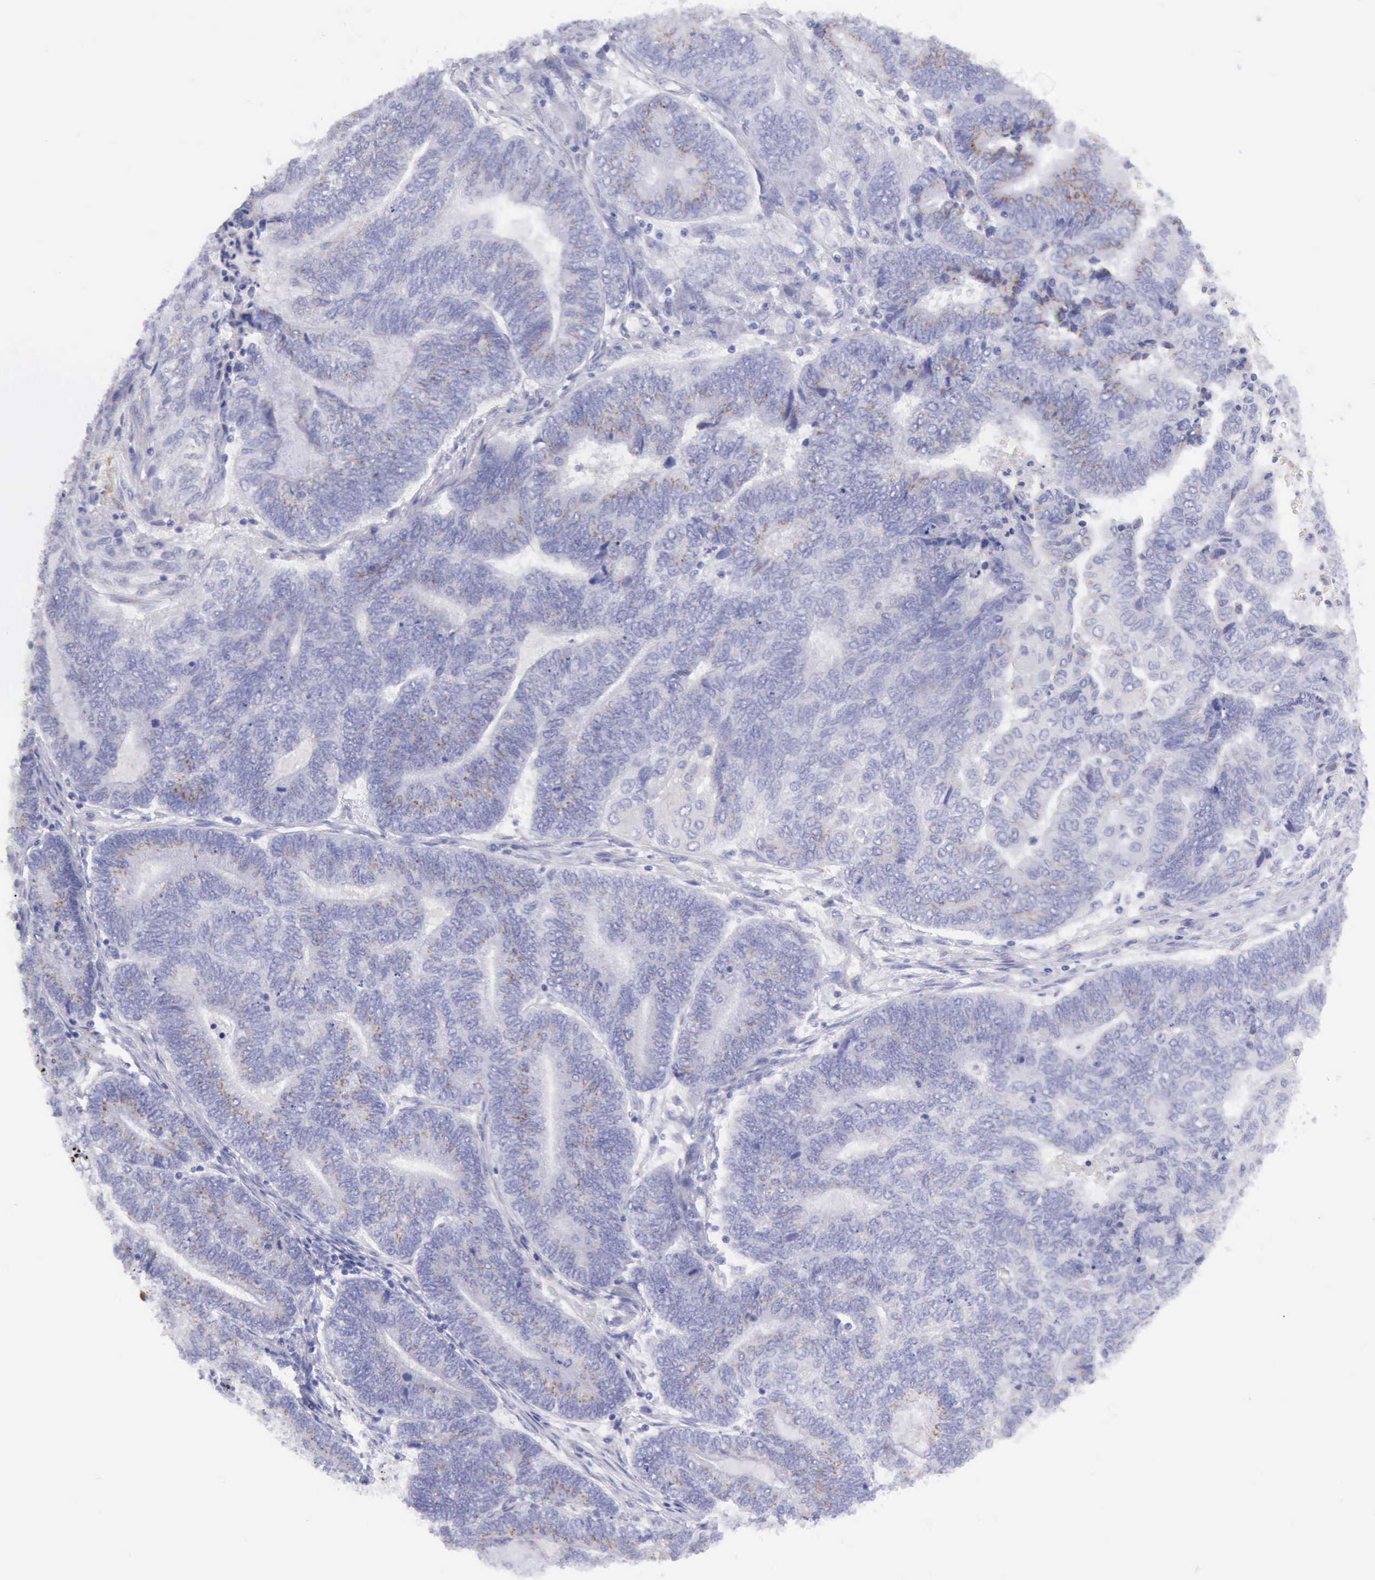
{"staining": {"intensity": "weak", "quantity": "25%-75%", "location": "cytoplasmic/membranous"}, "tissue": "endometrial cancer", "cell_type": "Tumor cells", "image_type": "cancer", "snomed": [{"axis": "morphology", "description": "Adenocarcinoma, NOS"}, {"axis": "topography", "description": "Uterus"}, {"axis": "topography", "description": "Endometrium"}], "caption": "Brown immunohistochemical staining in endometrial cancer (adenocarcinoma) shows weak cytoplasmic/membranous positivity in approximately 25%-75% of tumor cells.", "gene": "AOC3", "patient": {"sex": "female", "age": 70}}